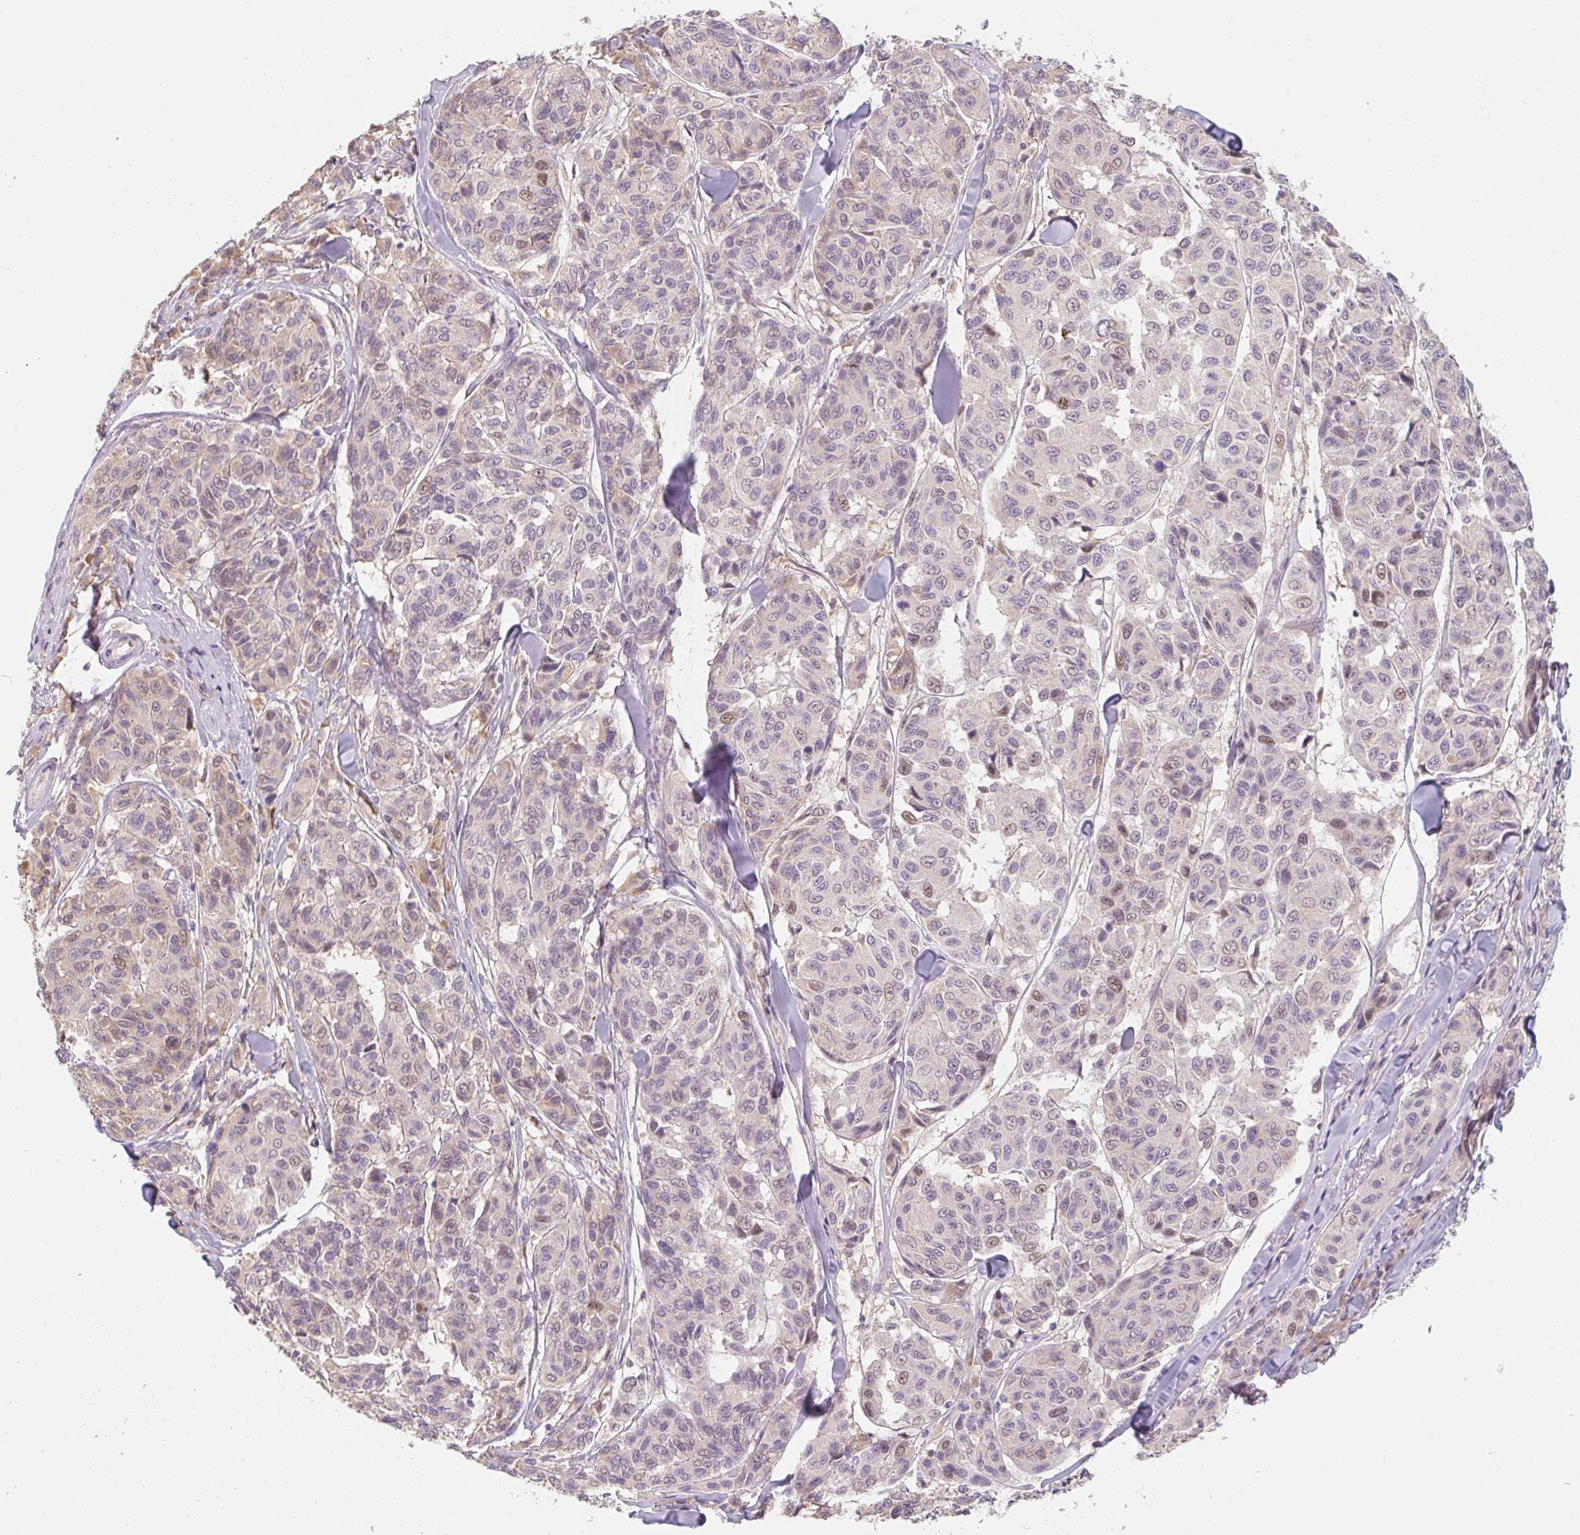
{"staining": {"intensity": "weak", "quantity": "25%-75%", "location": "cytoplasmic/membranous,nuclear"}, "tissue": "melanoma", "cell_type": "Tumor cells", "image_type": "cancer", "snomed": [{"axis": "morphology", "description": "Malignant melanoma, NOS"}, {"axis": "topography", "description": "Skin"}], "caption": "About 25%-75% of tumor cells in melanoma display weak cytoplasmic/membranous and nuclear protein expression as visualized by brown immunohistochemical staining.", "gene": "MIA2", "patient": {"sex": "female", "age": 66}}